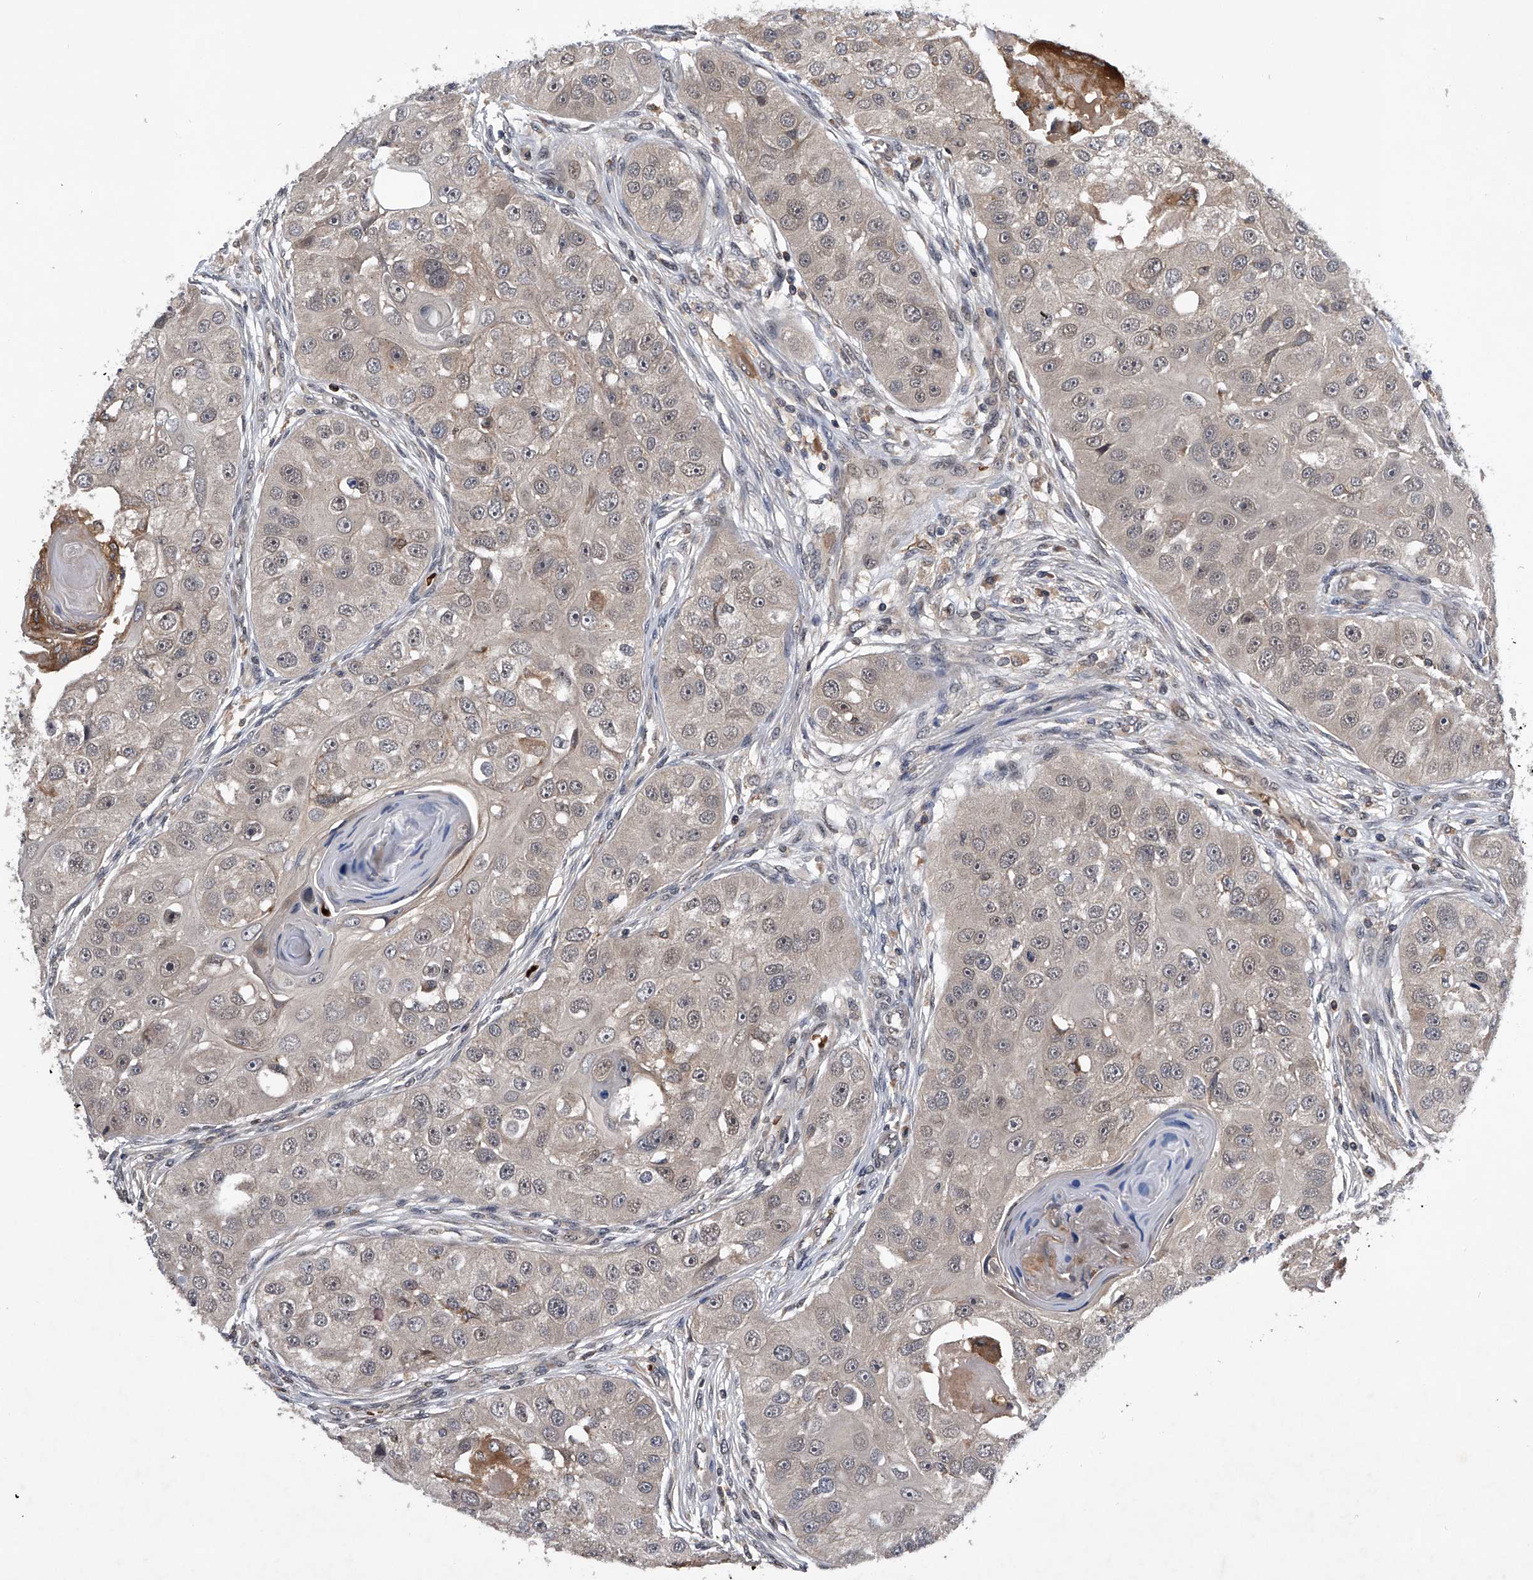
{"staining": {"intensity": "negative", "quantity": "none", "location": "none"}, "tissue": "head and neck cancer", "cell_type": "Tumor cells", "image_type": "cancer", "snomed": [{"axis": "morphology", "description": "Normal tissue, NOS"}, {"axis": "morphology", "description": "Squamous cell carcinoma, NOS"}, {"axis": "topography", "description": "Skeletal muscle"}, {"axis": "topography", "description": "Head-Neck"}], "caption": "An immunohistochemistry (IHC) histopathology image of head and neck cancer is shown. There is no staining in tumor cells of head and neck cancer.", "gene": "ZNF30", "patient": {"sex": "male", "age": 51}}